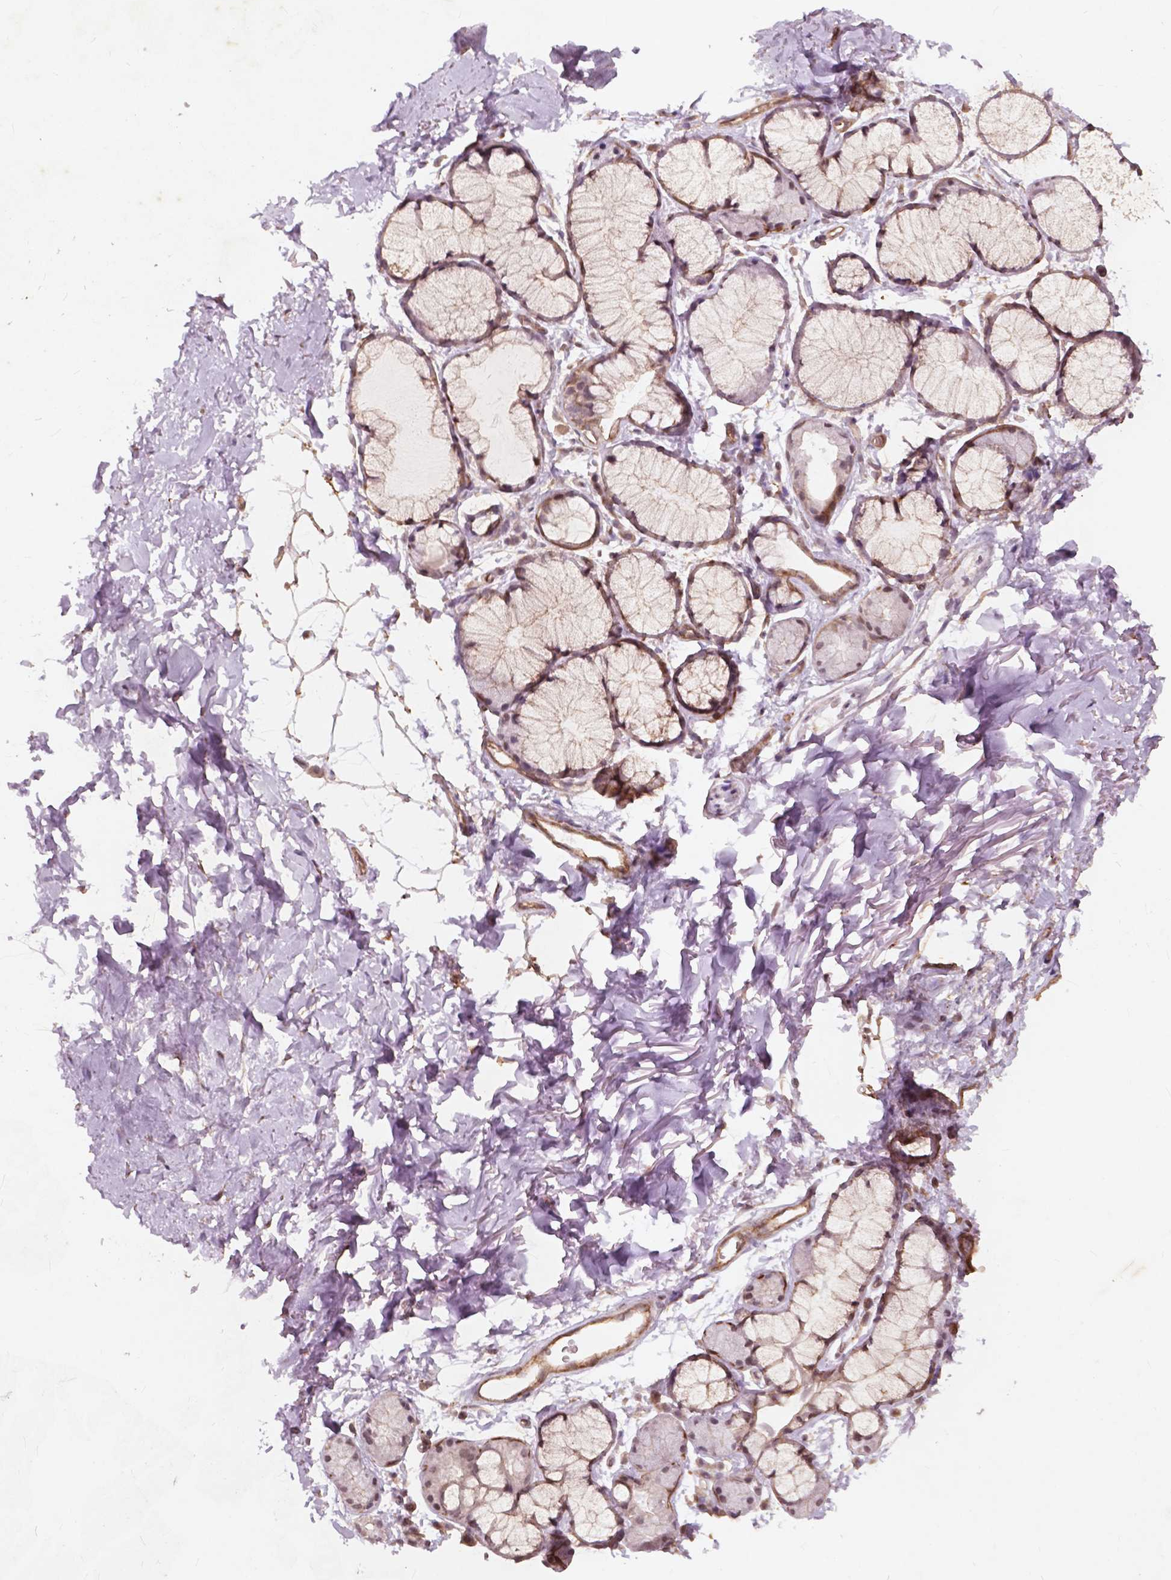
{"staining": {"intensity": "moderate", "quantity": "25%-75%", "location": "cytoplasmic/membranous"}, "tissue": "adipose tissue", "cell_type": "Adipocytes", "image_type": "normal", "snomed": [{"axis": "morphology", "description": "Normal tissue, NOS"}, {"axis": "topography", "description": "Cartilage tissue"}, {"axis": "topography", "description": "Bronchus"}], "caption": "Protein positivity by immunohistochemistry shows moderate cytoplasmic/membranous staining in about 25%-75% of adipocytes in benign adipose tissue.", "gene": "RFPL4B", "patient": {"sex": "female", "age": 79}}